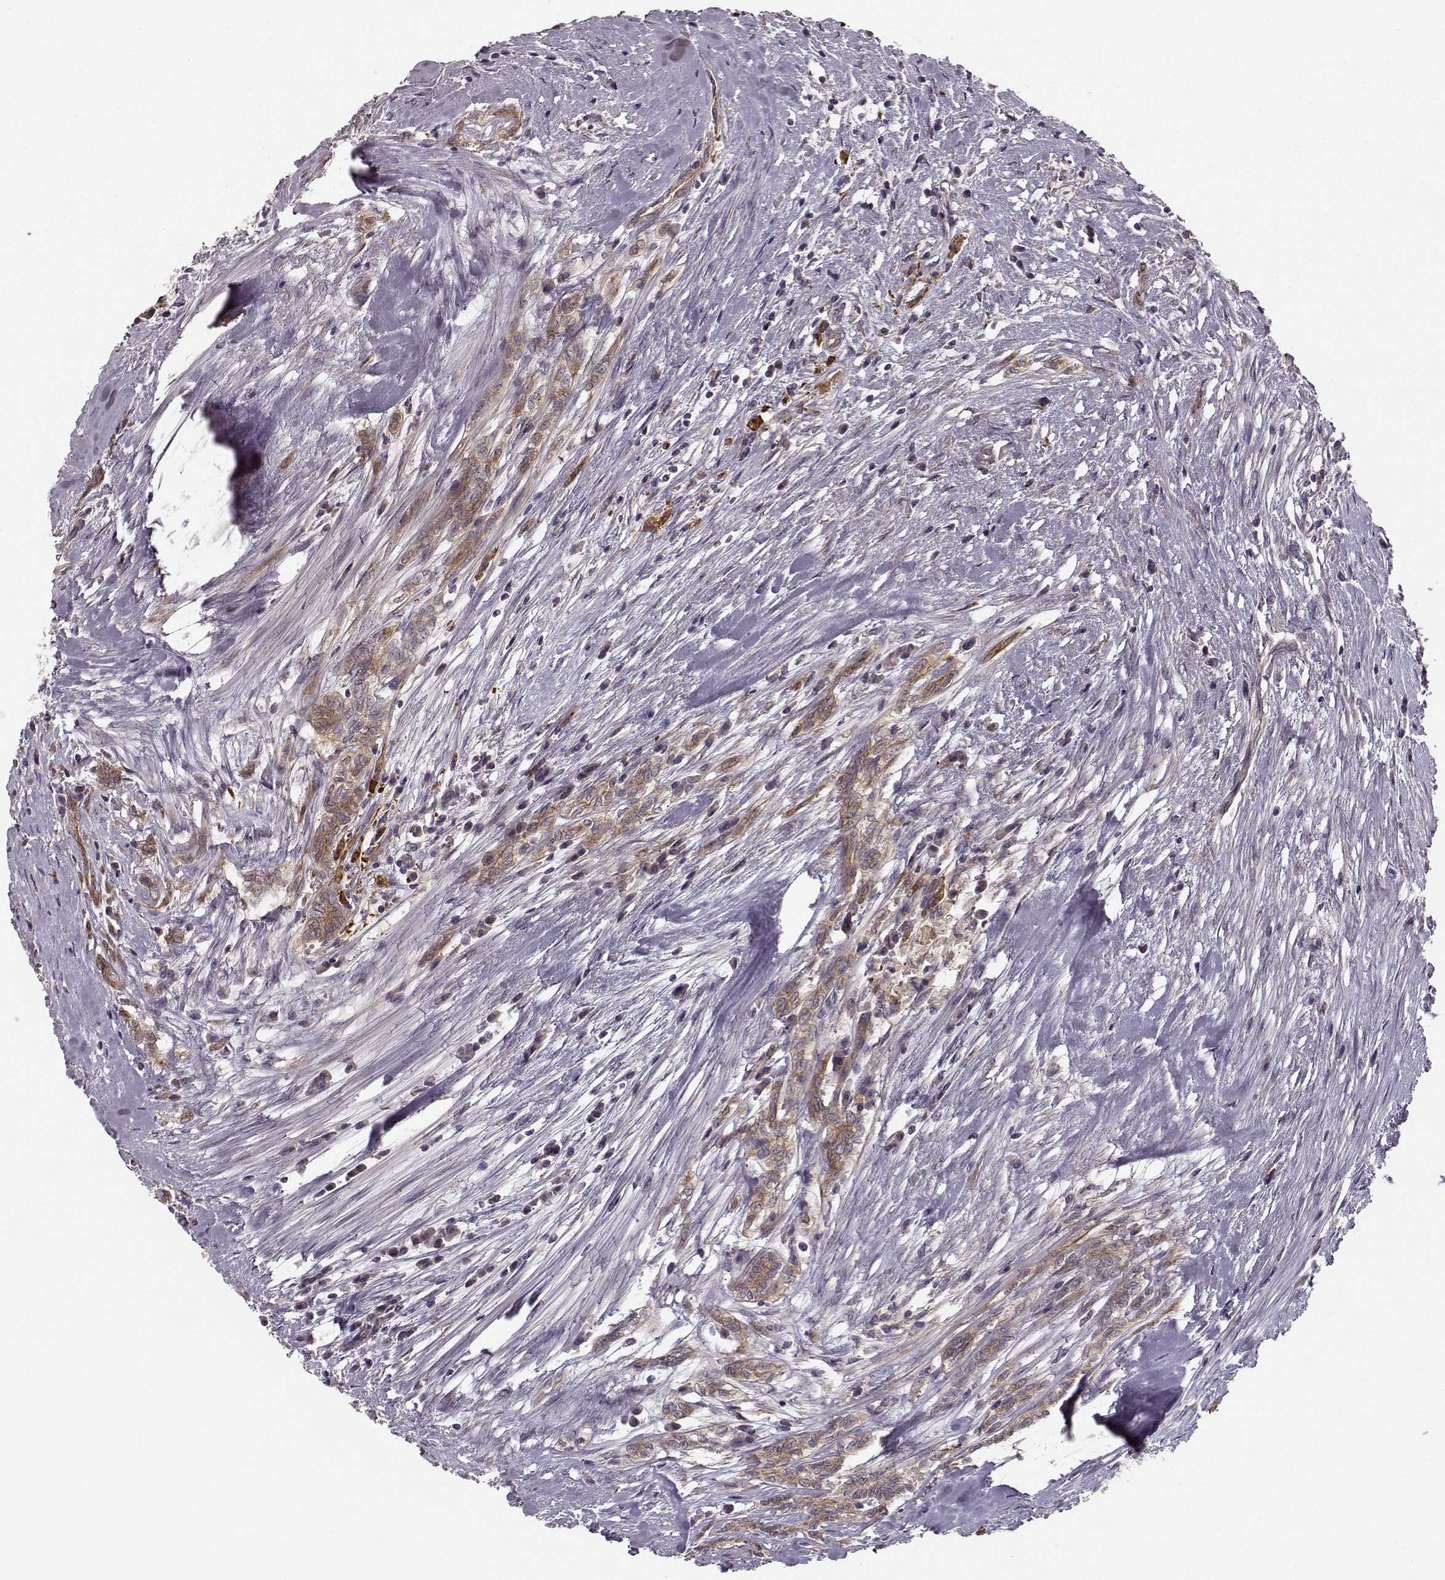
{"staining": {"intensity": "weak", "quantity": "25%-75%", "location": "cytoplasmic/membranous"}, "tissue": "testis cancer", "cell_type": "Tumor cells", "image_type": "cancer", "snomed": [{"axis": "morphology", "description": "Carcinoma, Embryonal, NOS"}, {"axis": "topography", "description": "Testis"}], "caption": "Brown immunohistochemical staining in testis embryonal carcinoma demonstrates weak cytoplasmic/membranous positivity in approximately 25%-75% of tumor cells.", "gene": "MTR", "patient": {"sex": "male", "age": 37}}